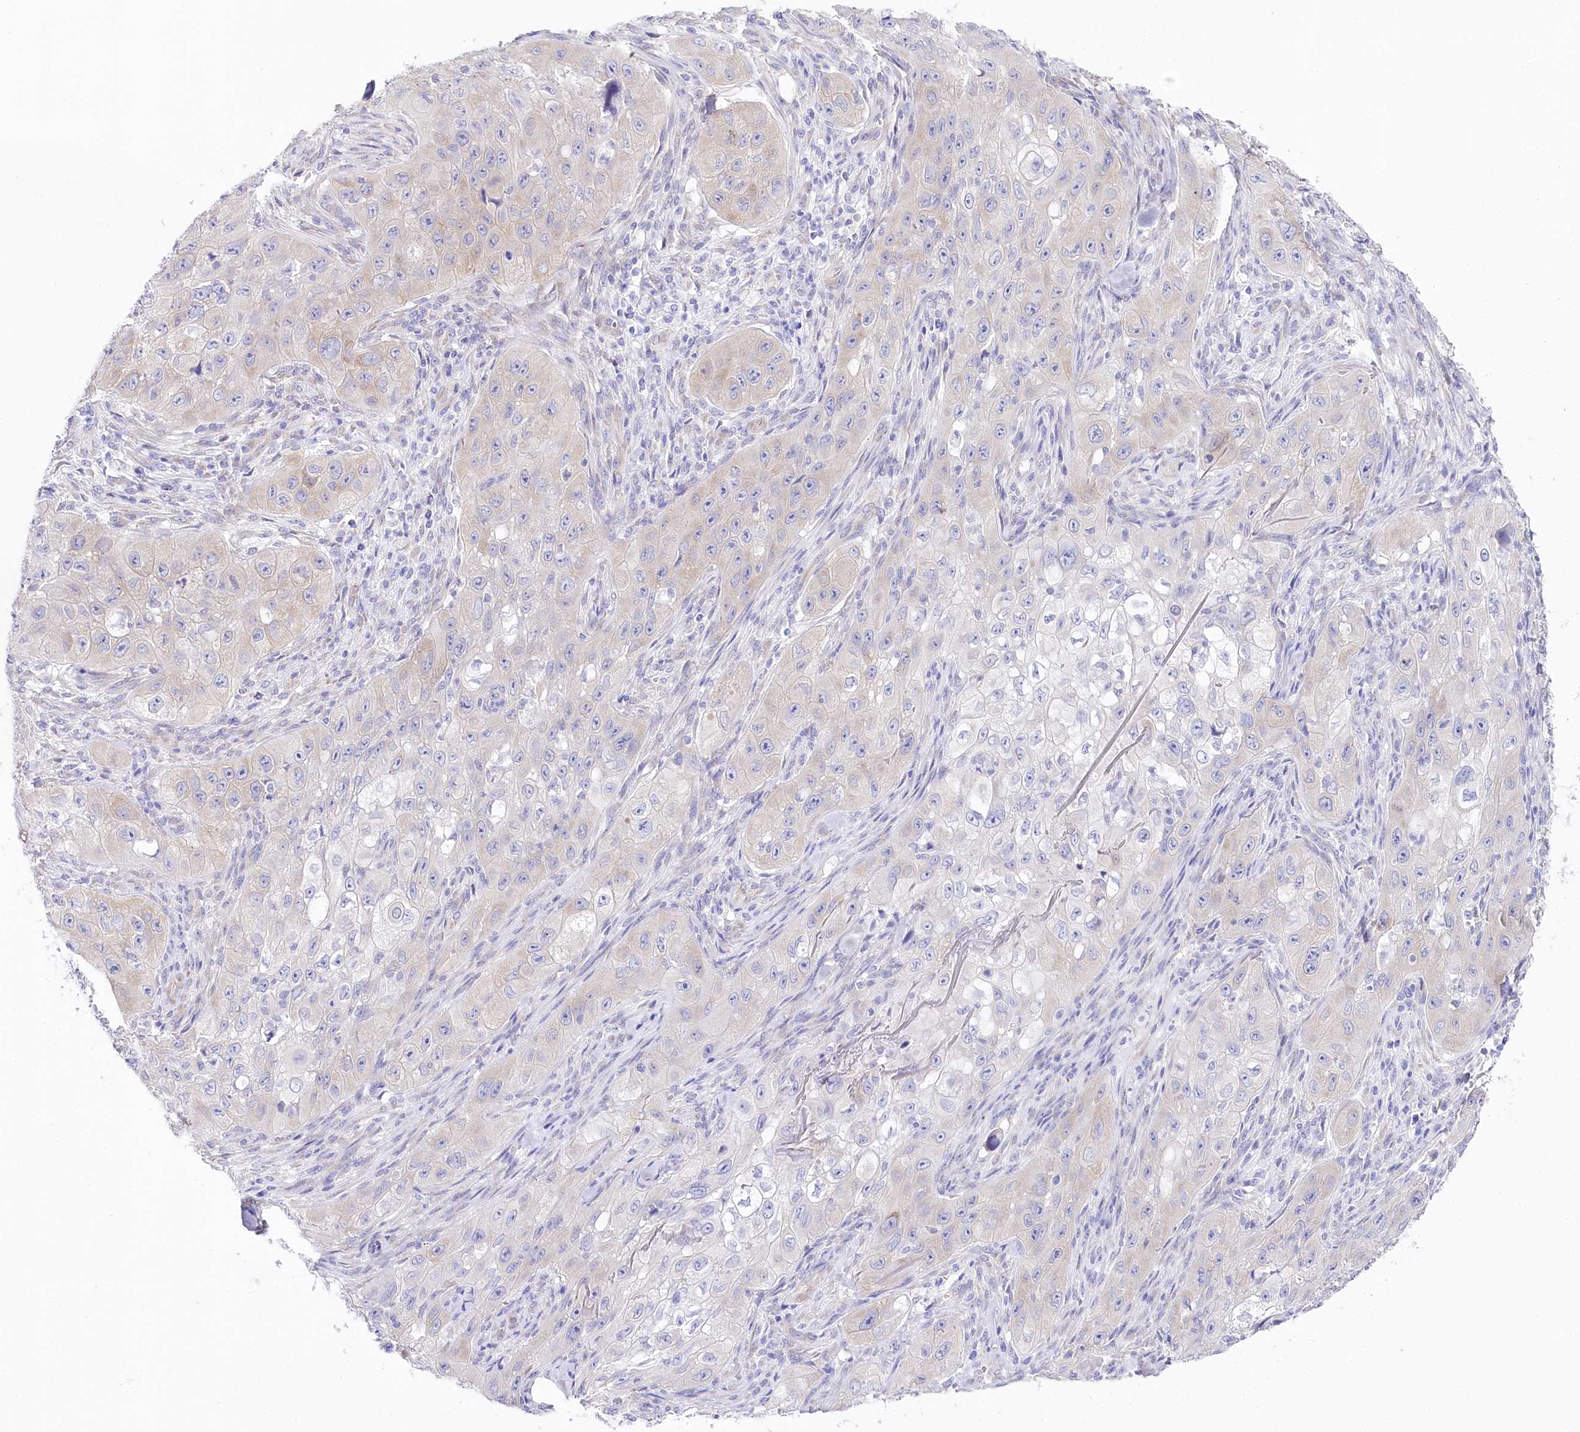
{"staining": {"intensity": "weak", "quantity": "<25%", "location": "cytoplasmic/membranous"}, "tissue": "skin cancer", "cell_type": "Tumor cells", "image_type": "cancer", "snomed": [{"axis": "morphology", "description": "Squamous cell carcinoma, NOS"}, {"axis": "topography", "description": "Skin"}, {"axis": "topography", "description": "Subcutis"}], "caption": "Tumor cells are negative for brown protein staining in skin cancer.", "gene": "CSN3", "patient": {"sex": "male", "age": 73}}